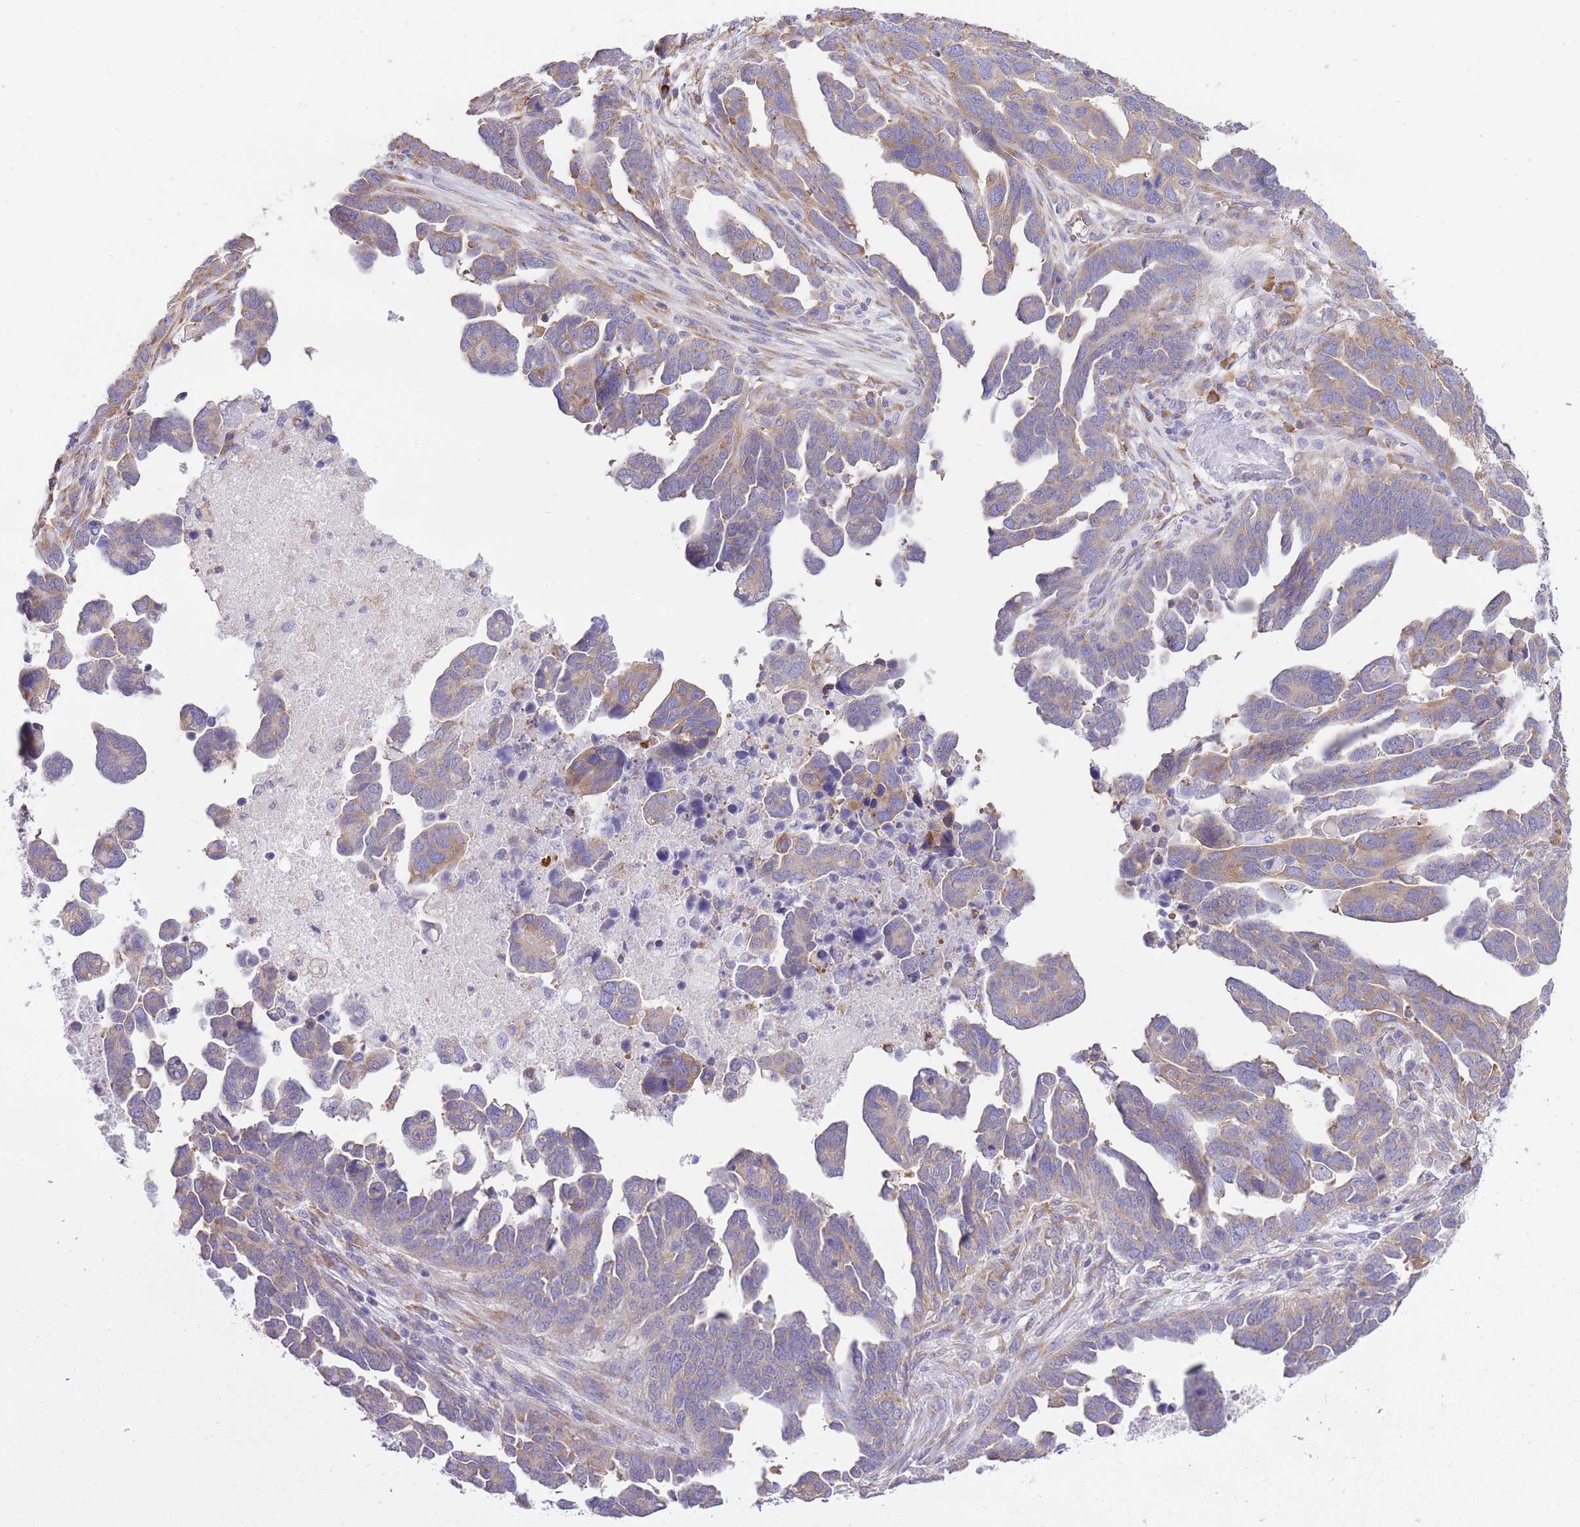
{"staining": {"intensity": "weak", "quantity": "25%-75%", "location": "cytoplasmic/membranous"}, "tissue": "ovarian cancer", "cell_type": "Tumor cells", "image_type": "cancer", "snomed": [{"axis": "morphology", "description": "Cystadenocarcinoma, serous, NOS"}, {"axis": "topography", "description": "Ovary"}], "caption": "Protein staining shows weak cytoplasmic/membranous staining in about 25%-75% of tumor cells in ovarian serous cystadenocarcinoma.", "gene": "ZNF501", "patient": {"sex": "female", "age": 54}}